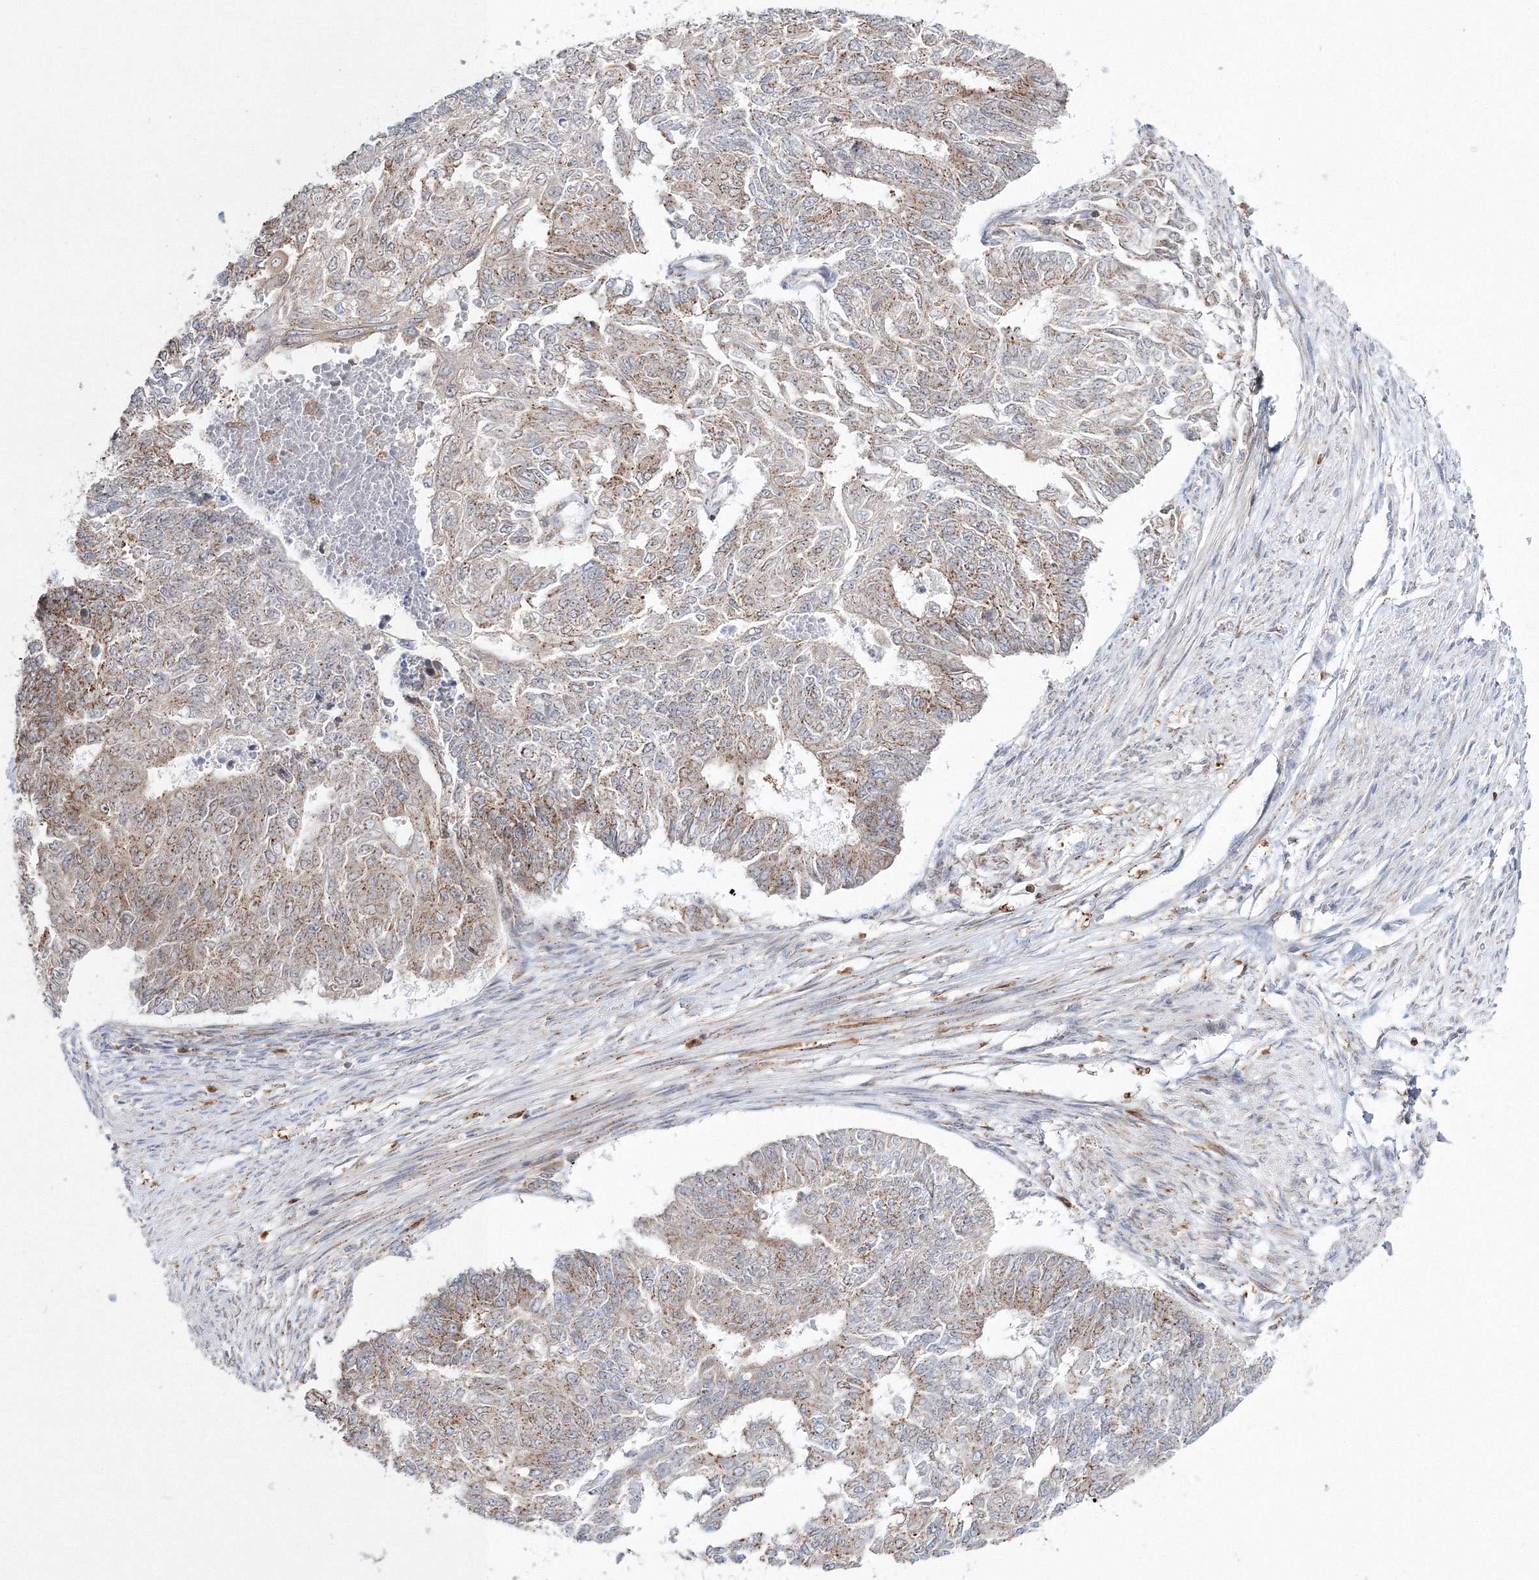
{"staining": {"intensity": "moderate", "quantity": "25%-75%", "location": "cytoplasmic/membranous"}, "tissue": "endometrial cancer", "cell_type": "Tumor cells", "image_type": "cancer", "snomed": [{"axis": "morphology", "description": "Adenocarcinoma, NOS"}, {"axis": "topography", "description": "Endometrium"}], "caption": "Brown immunohistochemical staining in adenocarcinoma (endometrial) demonstrates moderate cytoplasmic/membranous staining in about 25%-75% of tumor cells. (Brightfield microscopy of DAB IHC at high magnification).", "gene": "ARCN1", "patient": {"sex": "female", "age": 32}}